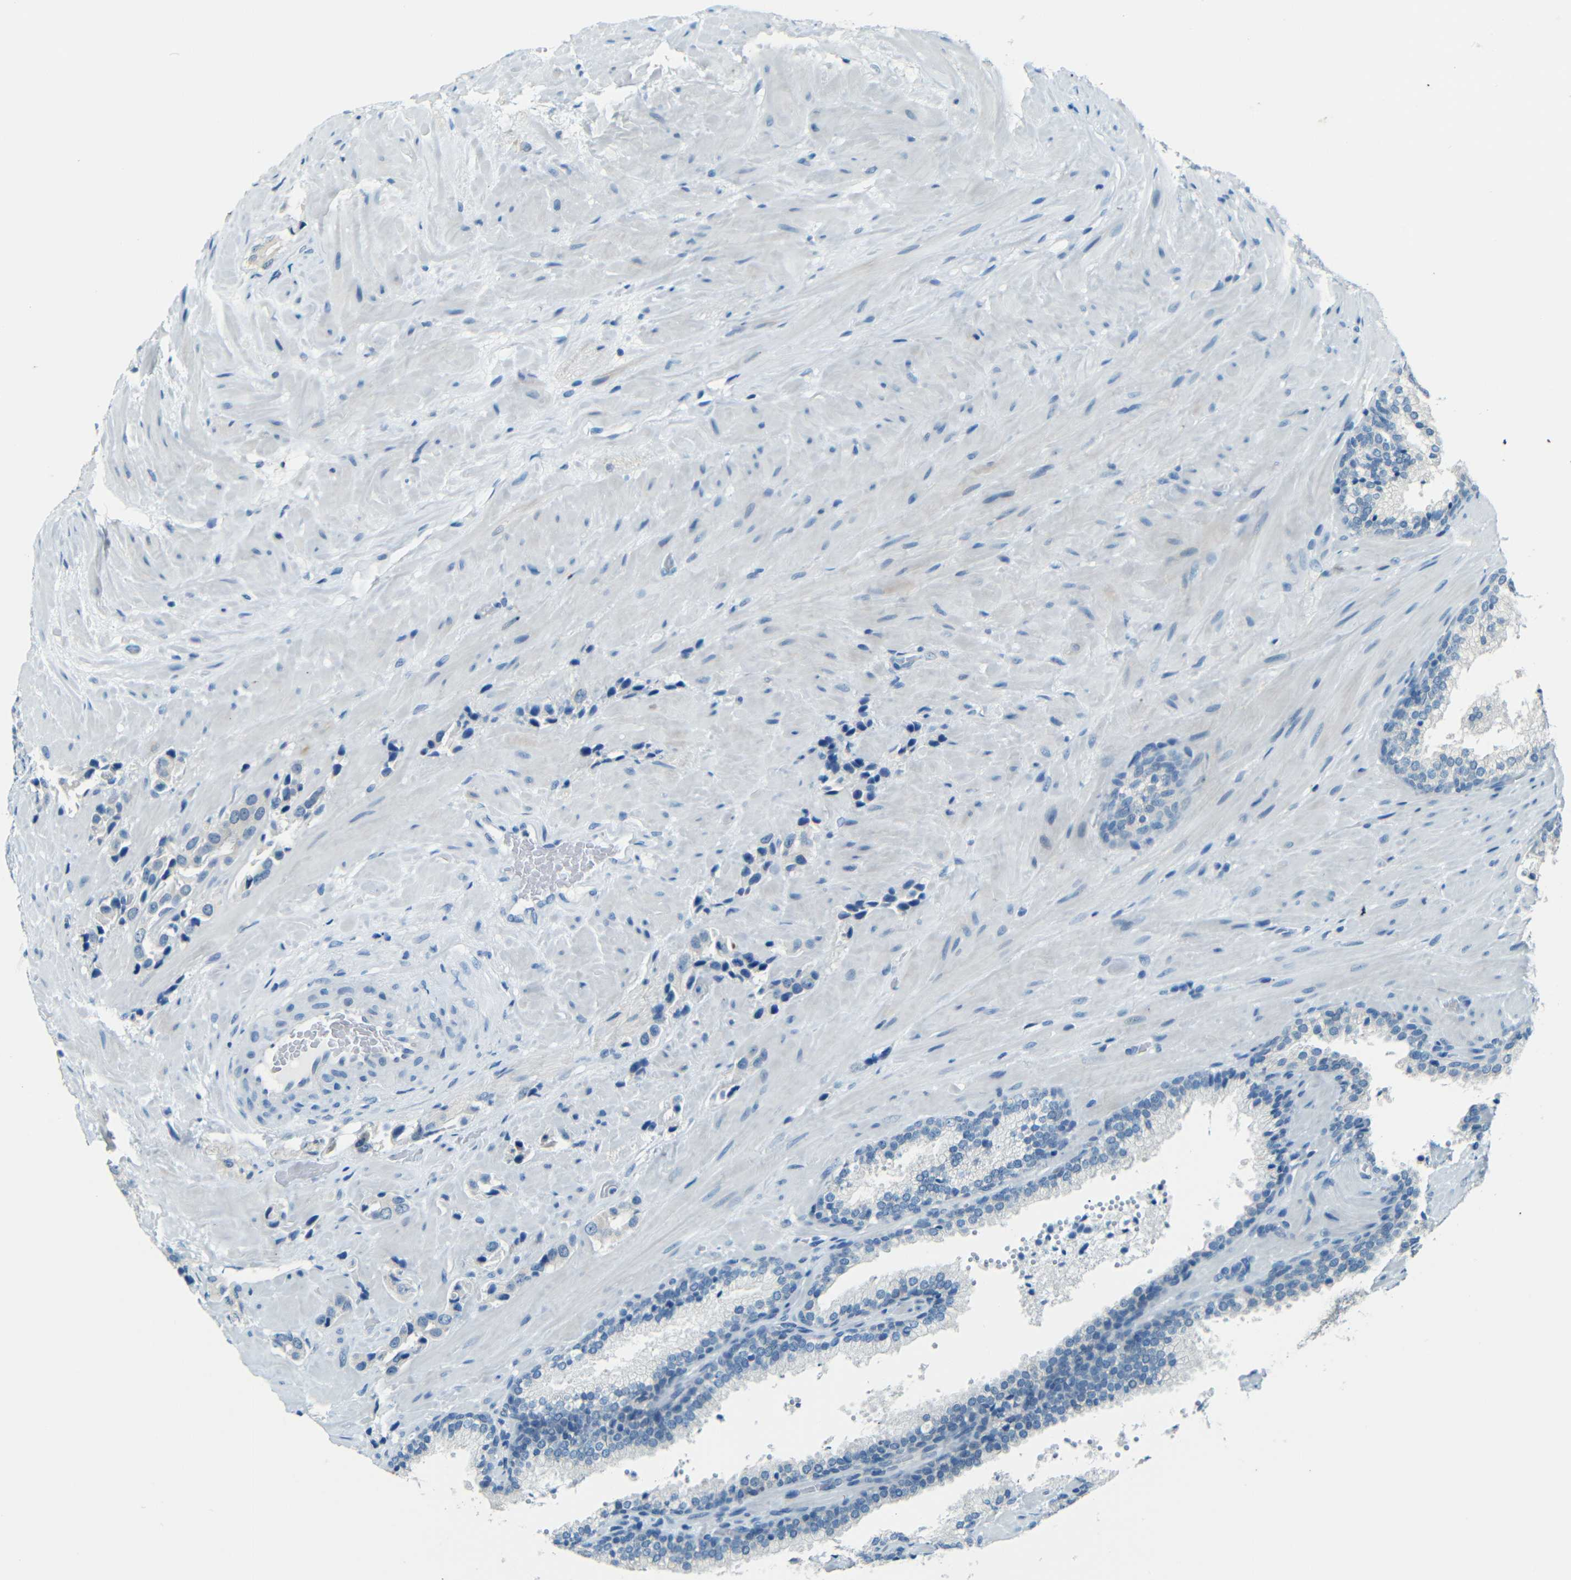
{"staining": {"intensity": "negative", "quantity": "none", "location": "none"}, "tissue": "prostate cancer", "cell_type": "Tumor cells", "image_type": "cancer", "snomed": [{"axis": "morphology", "description": "Adenocarcinoma, High grade"}, {"axis": "topography", "description": "Prostate"}], "caption": "High magnification brightfield microscopy of prostate cancer stained with DAB (3,3'-diaminobenzidine) (brown) and counterstained with hematoxylin (blue): tumor cells show no significant staining.", "gene": "ZMAT1", "patient": {"sex": "male", "age": 64}}